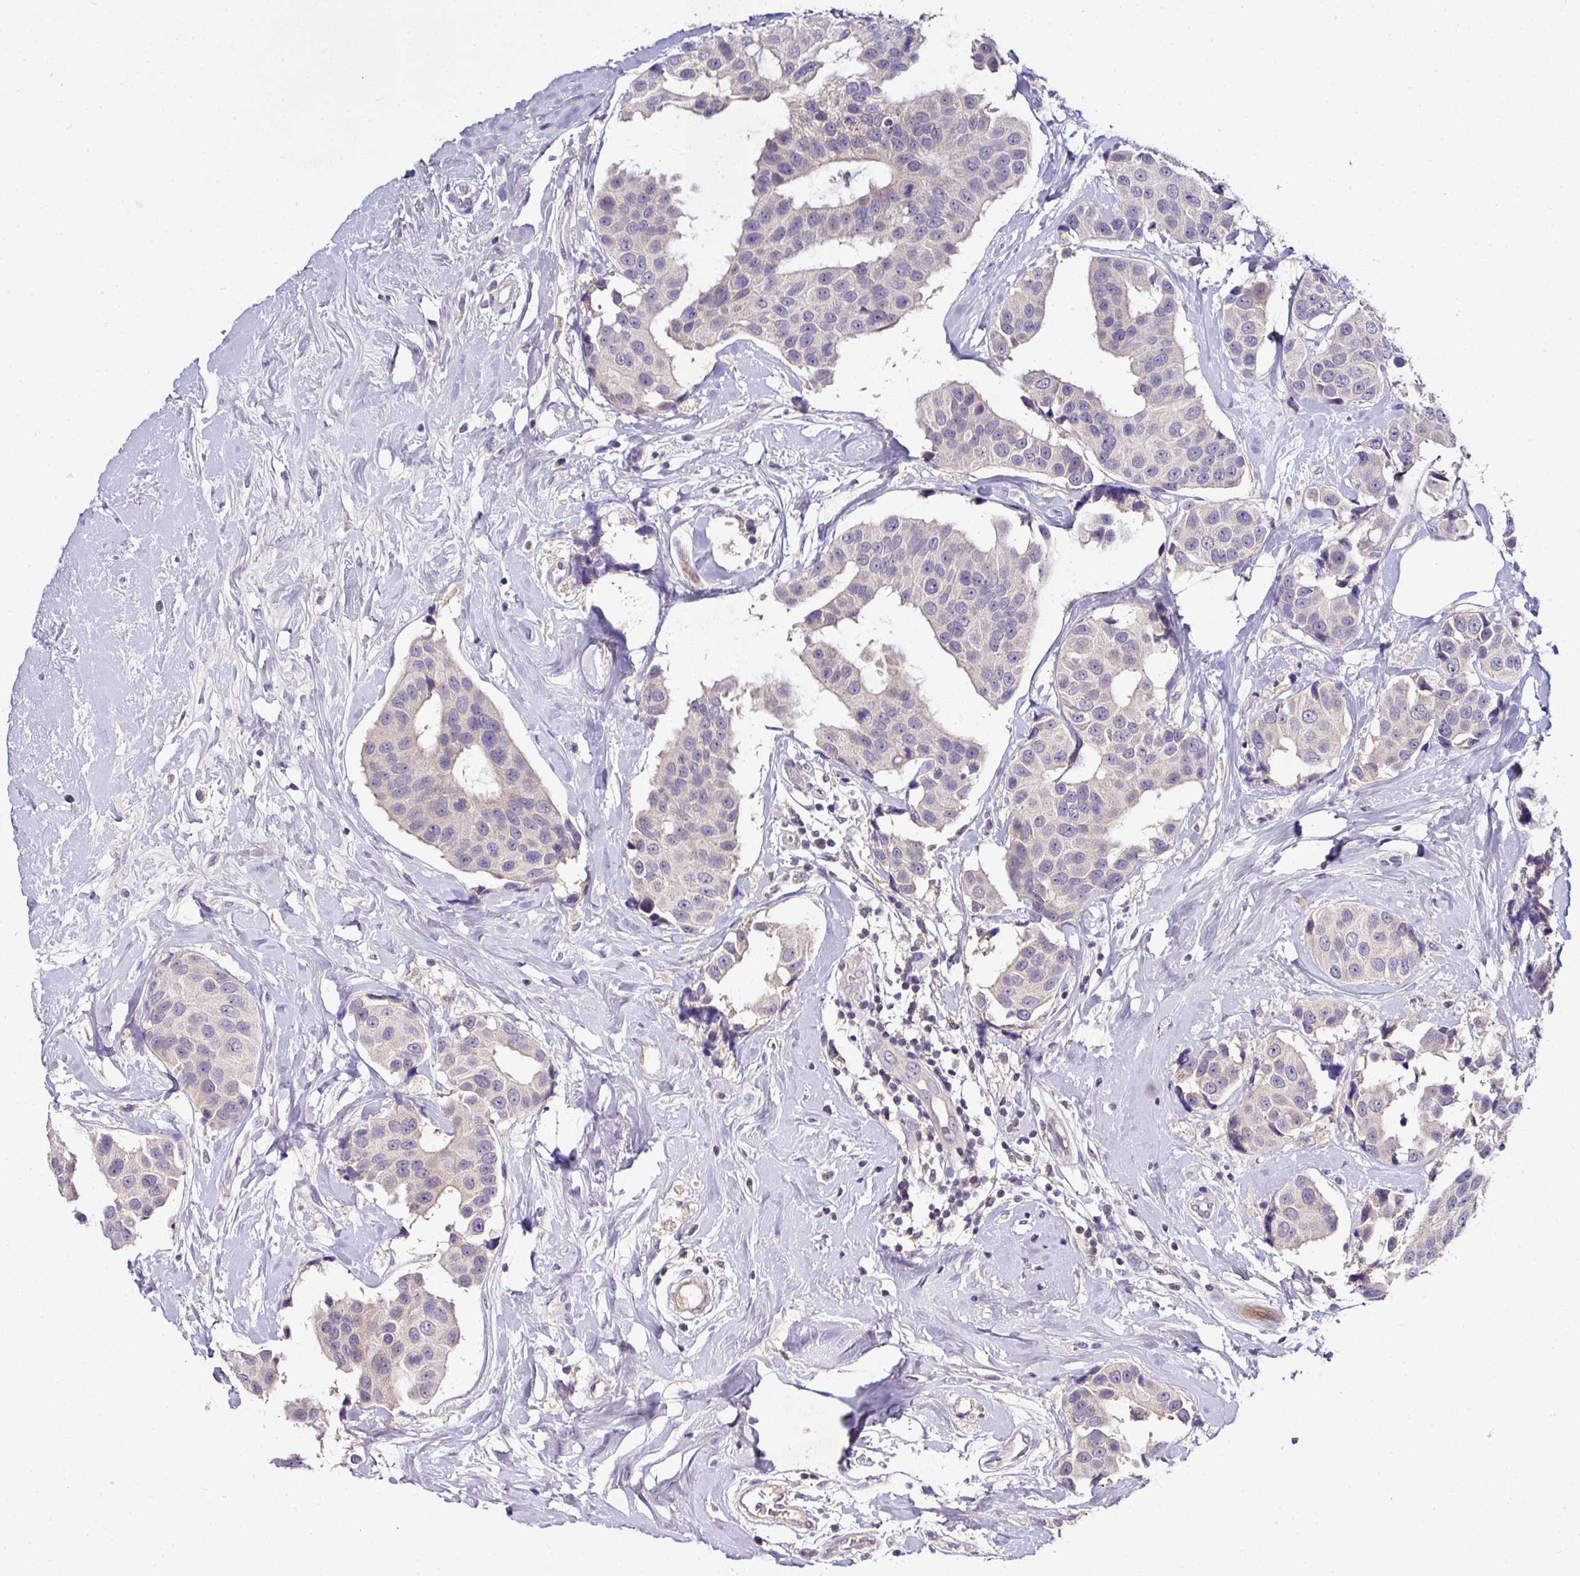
{"staining": {"intensity": "negative", "quantity": "none", "location": "none"}, "tissue": "breast cancer", "cell_type": "Tumor cells", "image_type": "cancer", "snomed": [{"axis": "morphology", "description": "Normal tissue, NOS"}, {"axis": "morphology", "description": "Duct carcinoma"}, {"axis": "topography", "description": "Breast"}], "caption": "Protein analysis of breast invasive ductal carcinoma displays no significant expression in tumor cells.", "gene": "AEBP2", "patient": {"sex": "female", "age": 39}}